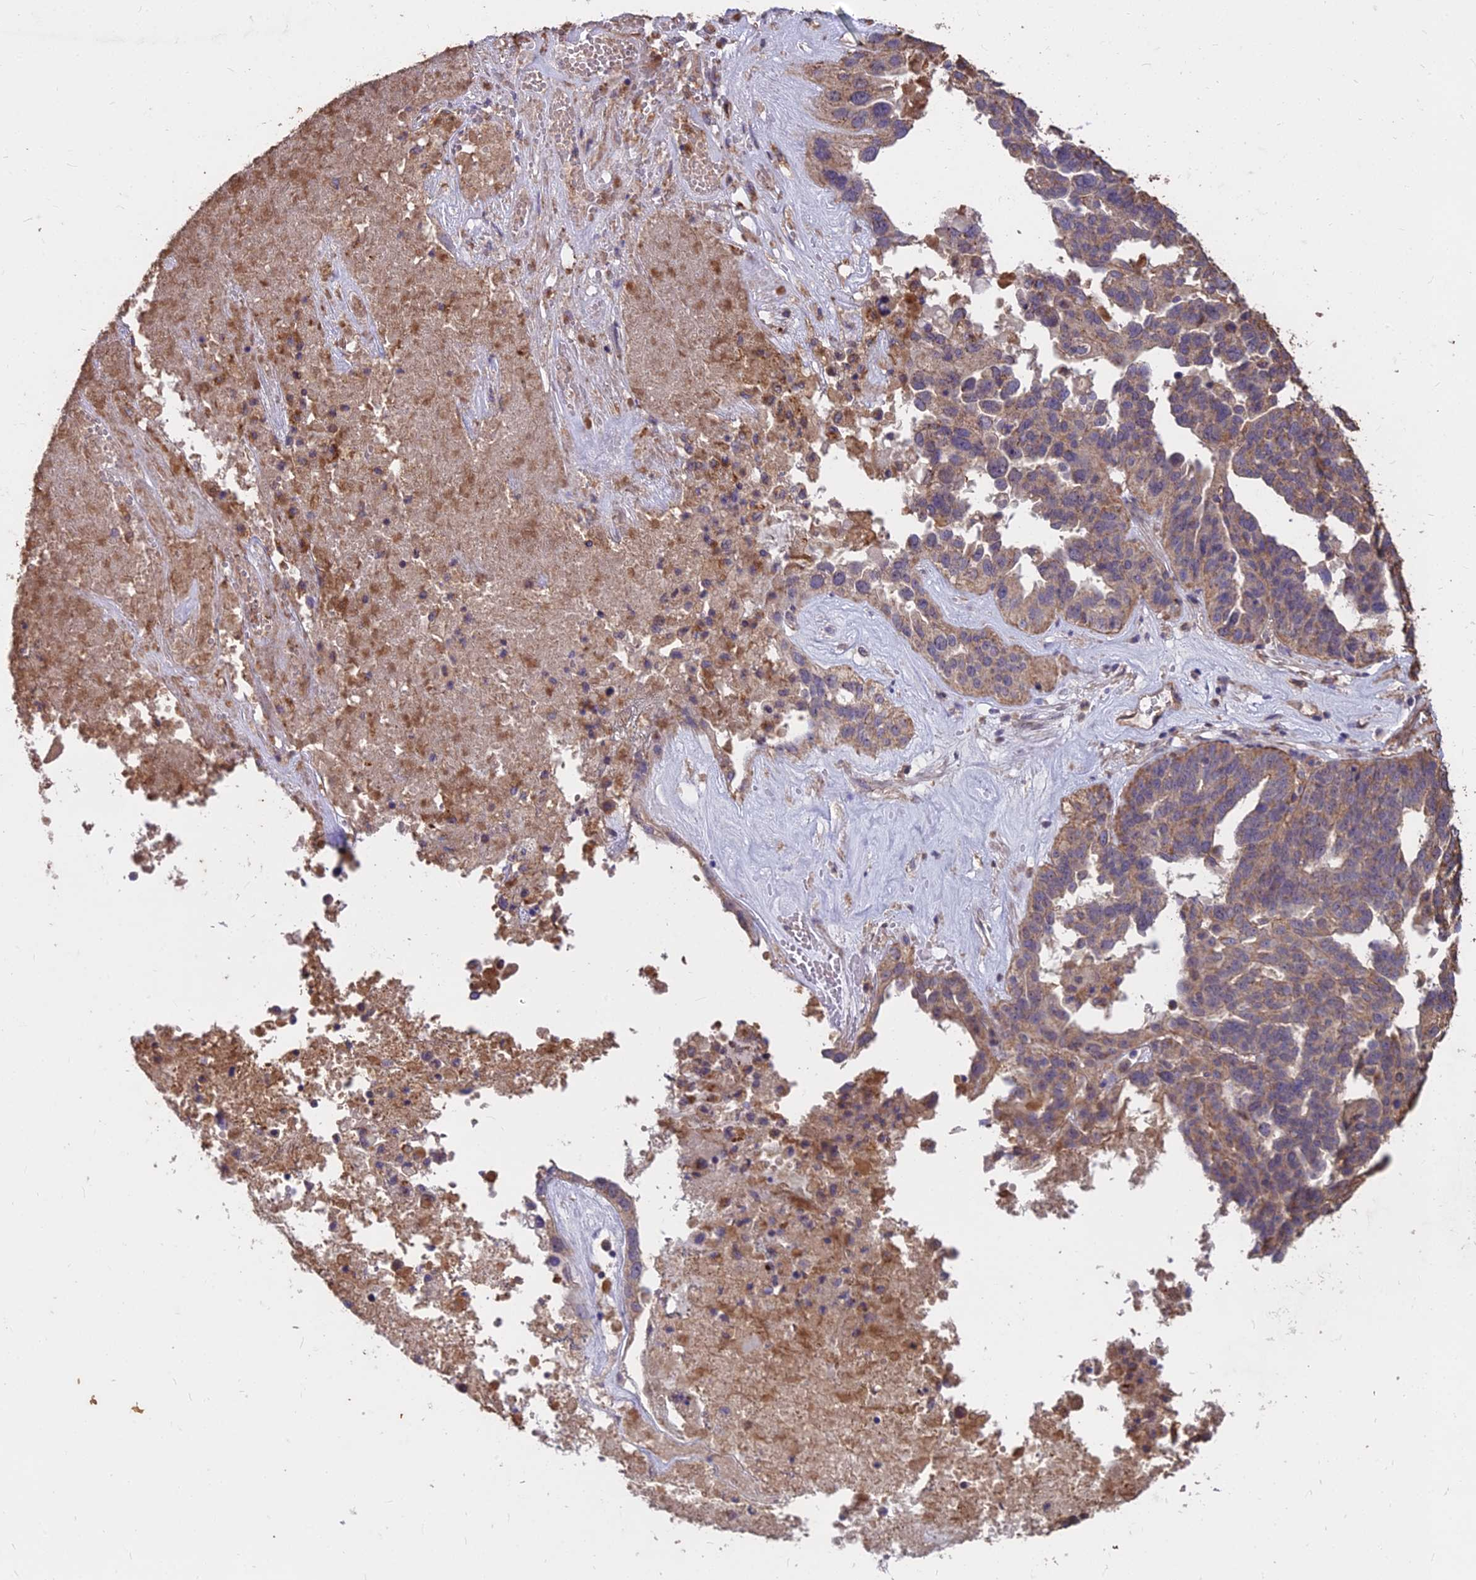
{"staining": {"intensity": "weak", "quantity": "25%-75%", "location": "cytoplasmic/membranous"}, "tissue": "ovarian cancer", "cell_type": "Tumor cells", "image_type": "cancer", "snomed": [{"axis": "morphology", "description": "Cystadenocarcinoma, serous, NOS"}, {"axis": "topography", "description": "Ovary"}], "caption": "IHC staining of serous cystadenocarcinoma (ovarian), which exhibits low levels of weak cytoplasmic/membranous positivity in approximately 25%-75% of tumor cells indicating weak cytoplasmic/membranous protein positivity. The staining was performed using DAB (brown) for protein detection and nuclei were counterstained in hematoxylin (blue).", "gene": "CEMIP2", "patient": {"sex": "female", "age": 59}}